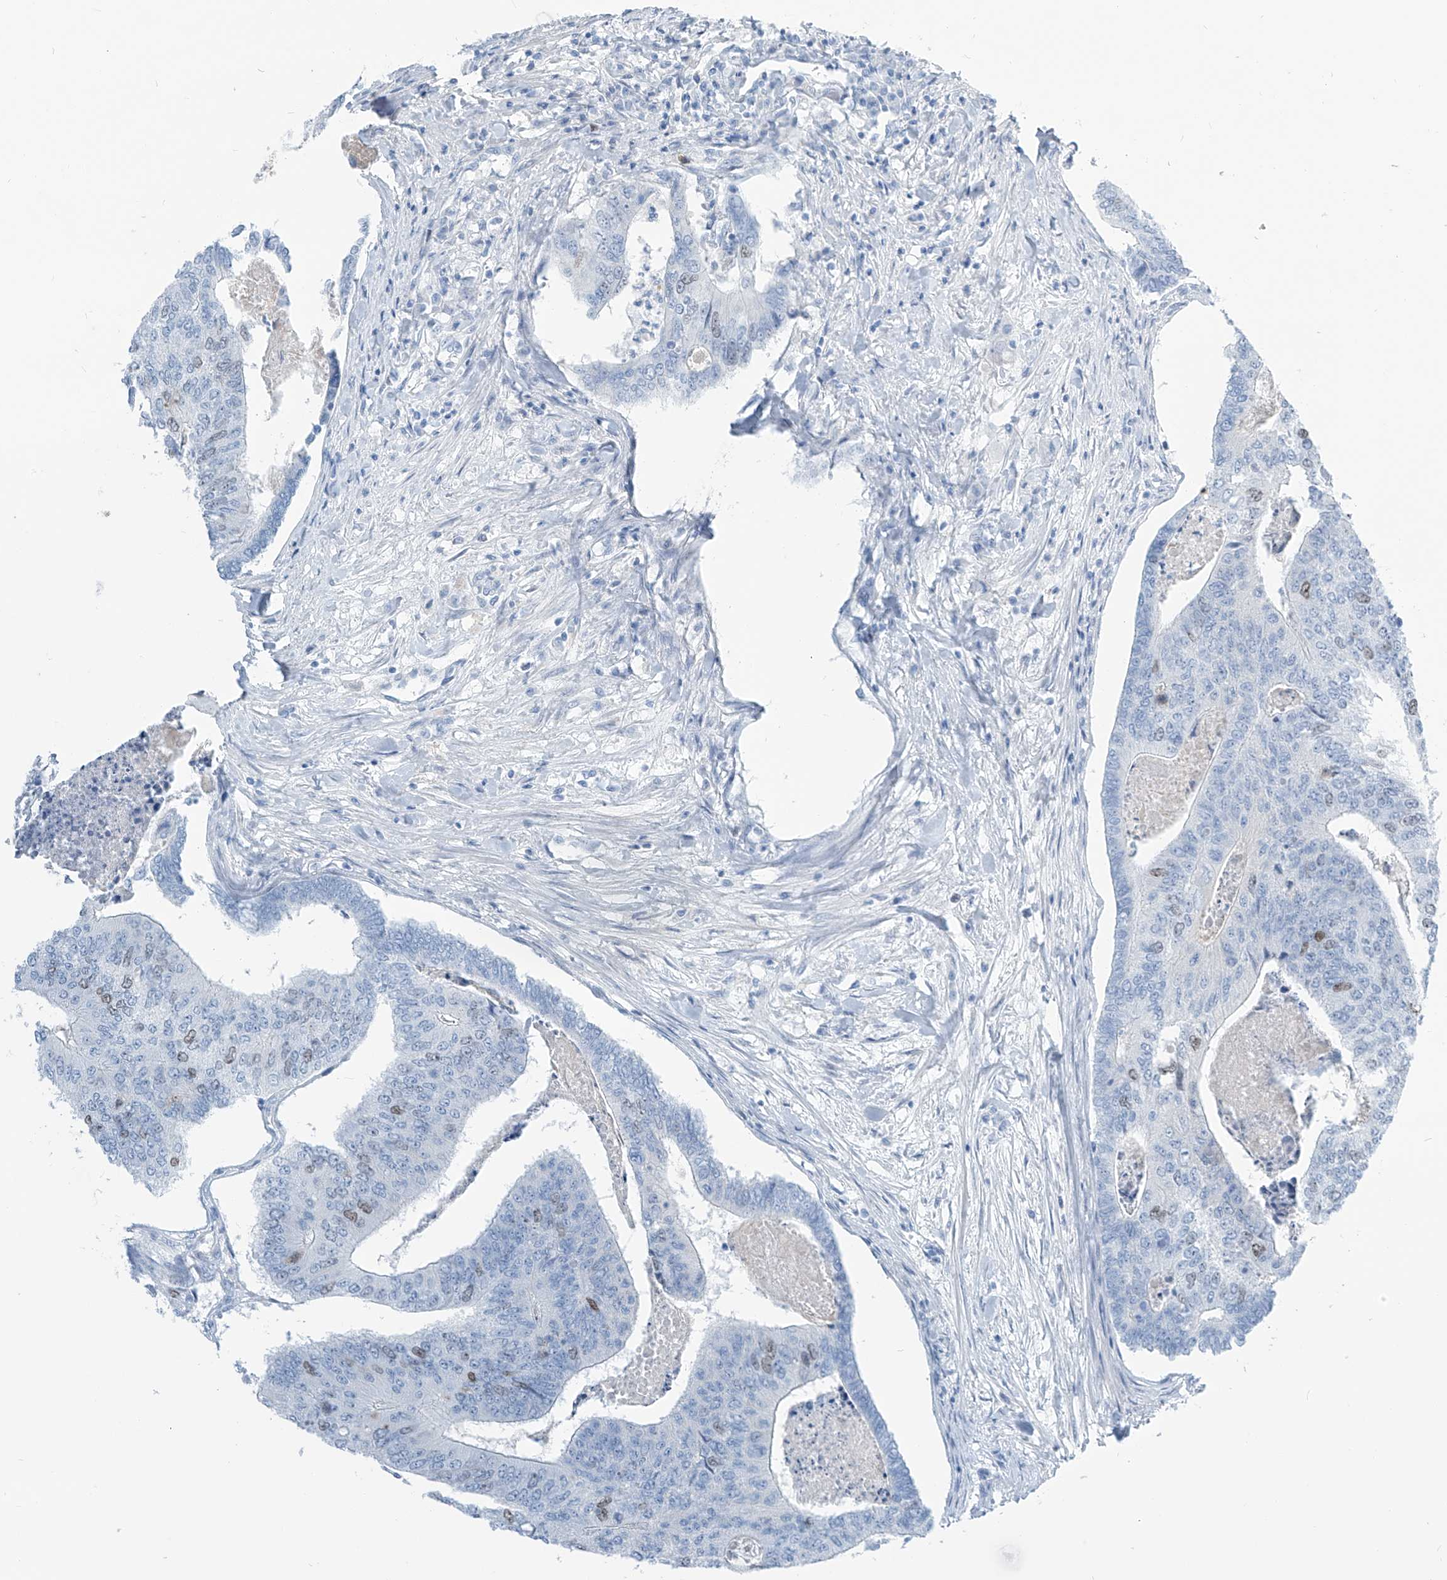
{"staining": {"intensity": "weak", "quantity": "<25%", "location": "nuclear"}, "tissue": "colorectal cancer", "cell_type": "Tumor cells", "image_type": "cancer", "snomed": [{"axis": "morphology", "description": "Adenocarcinoma, NOS"}, {"axis": "topography", "description": "Colon"}], "caption": "An immunohistochemistry image of colorectal adenocarcinoma is shown. There is no staining in tumor cells of colorectal adenocarcinoma.", "gene": "SGO2", "patient": {"sex": "female", "age": 67}}